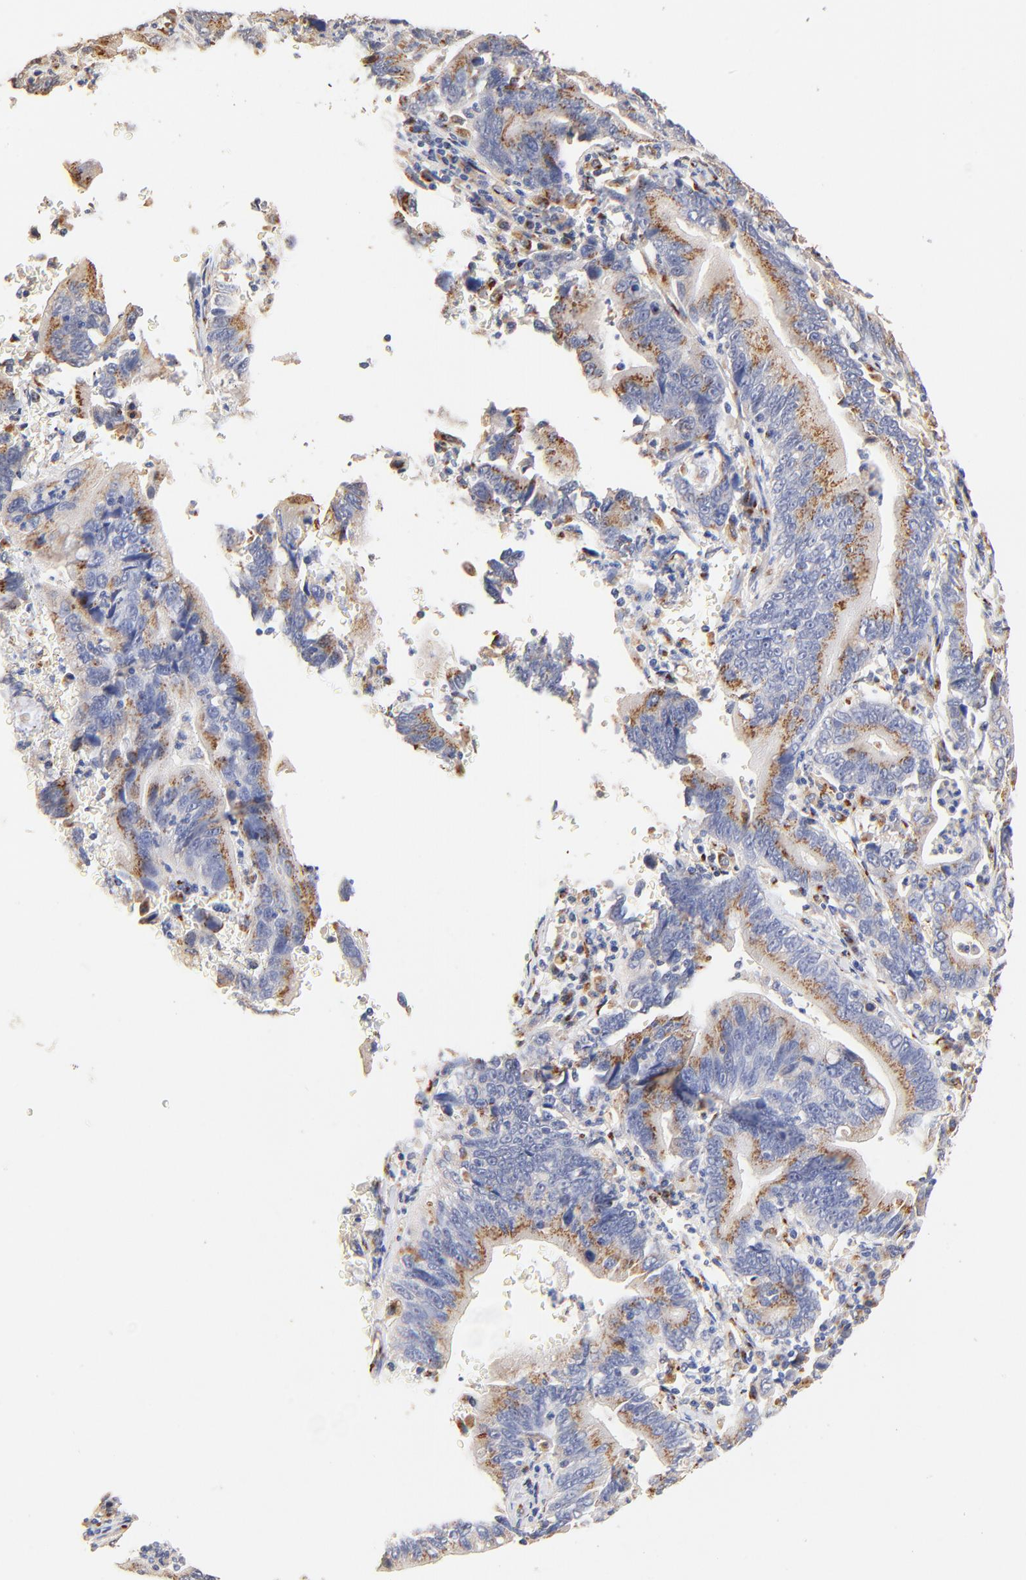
{"staining": {"intensity": "weak", "quantity": ">75%", "location": "cytoplasmic/membranous"}, "tissue": "stomach cancer", "cell_type": "Tumor cells", "image_type": "cancer", "snomed": [{"axis": "morphology", "description": "Adenocarcinoma, NOS"}, {"axis": "topography", "description": "Stomach, upper"}], "caption": "A brown stain shows weak cytoplasmic/membranous staining of a protein in human adenocarcinoma (stomach) tumor cells.", "gene": "FMNL3", "patient": {"sex": "male", "age": 63}}